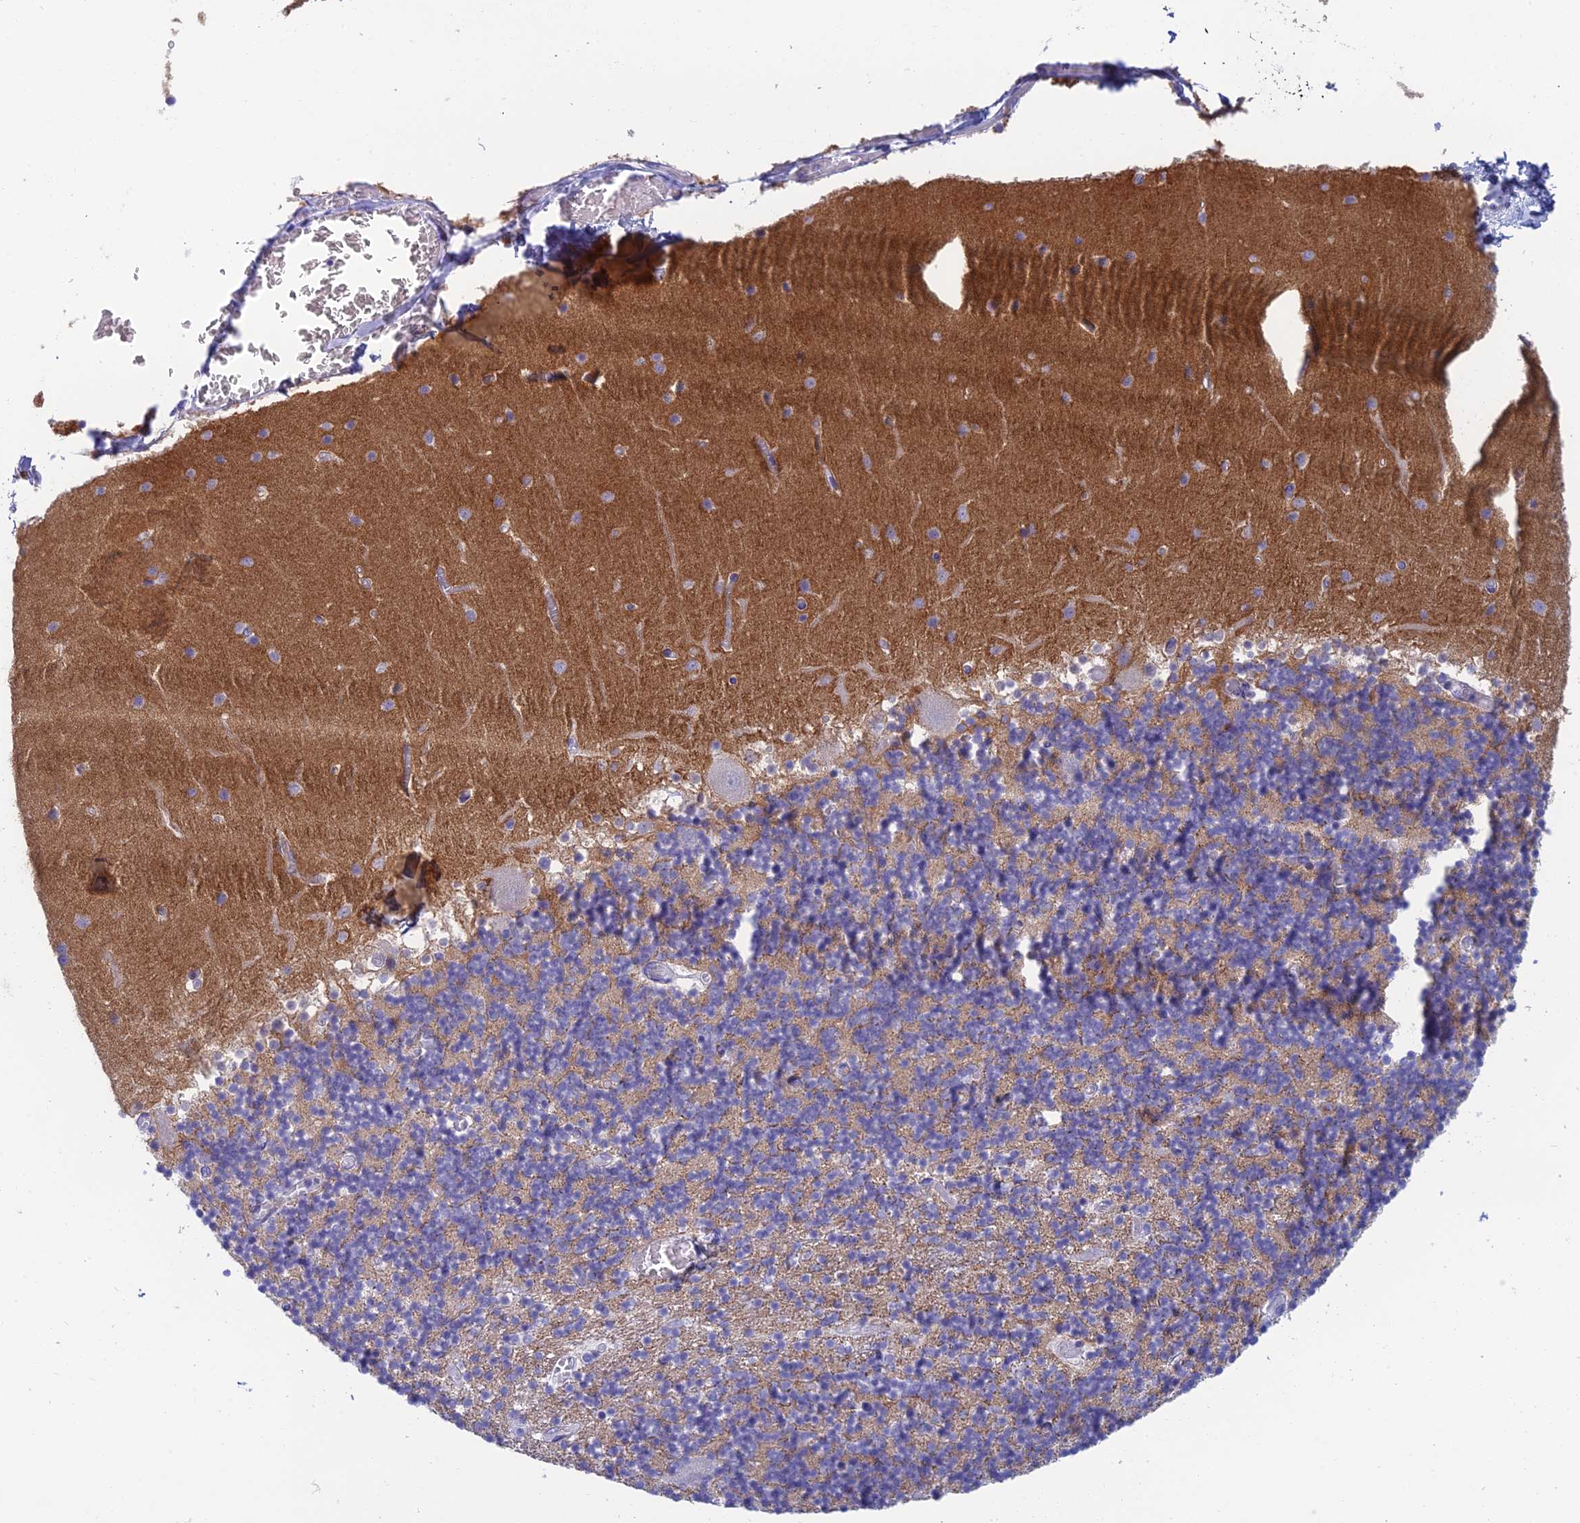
{"staining": {"intensity": "negative", "quantity": "none", "location": "none"}, "tissue": "cerebellum", "cell_type": "Cells in granular layer", "image_type": "normal", "snomed": [{"axis": "morphology", "description": "Normal tissue, NOS"}, {"axis": "topography", "description": "Cerebellum"}], "caption": "Immunohistochemistry (IHC) image of benign cerebellum: human cerebellum stained with DAB exhibits no significant protein staining in cells in granular layer.", "gene": "TMEM161B", "patient": {"sex": "female", "age": 28}}